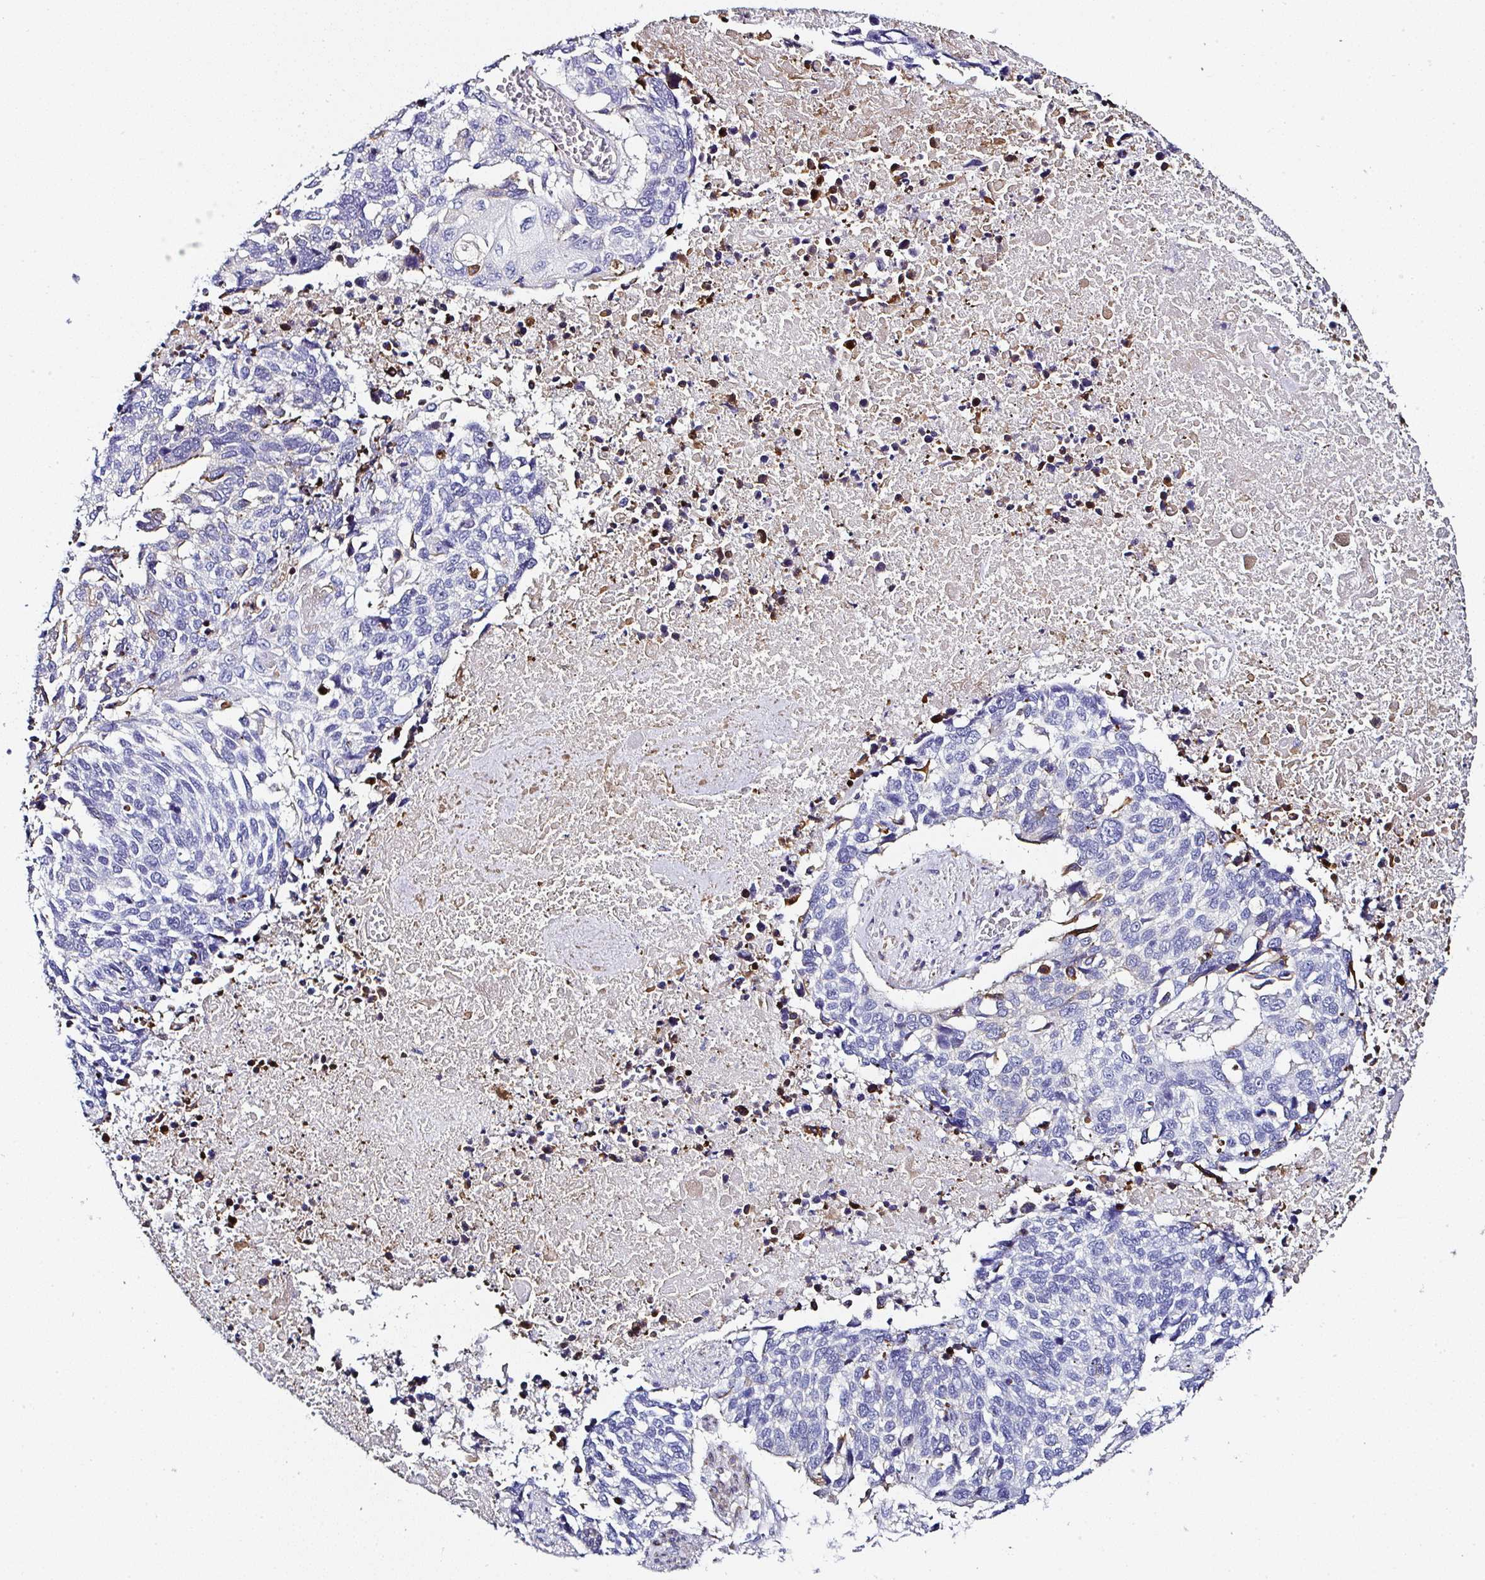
{"staining": {"intensity": "weak", "quantity": "<25%", "location": "cytoplasmic/membranous"}, "tissue": "lung cancer", "cell_type": "Tumor cells", "image_type": "cancer", "snomed": [{"axis": "morphology", "description": "Squamous cell carcinoma, NOS"}, {"axis": "topography", "description": "Lung"}], "caption": "DAB immunohistochemical staining of lung cancer shows no significant expression in tumor cells. (DAB immunohistochemistry with hematoxylin counter stain).", "gene": "PPFIA4", "patient": {"sex": "male", "age": 62}}